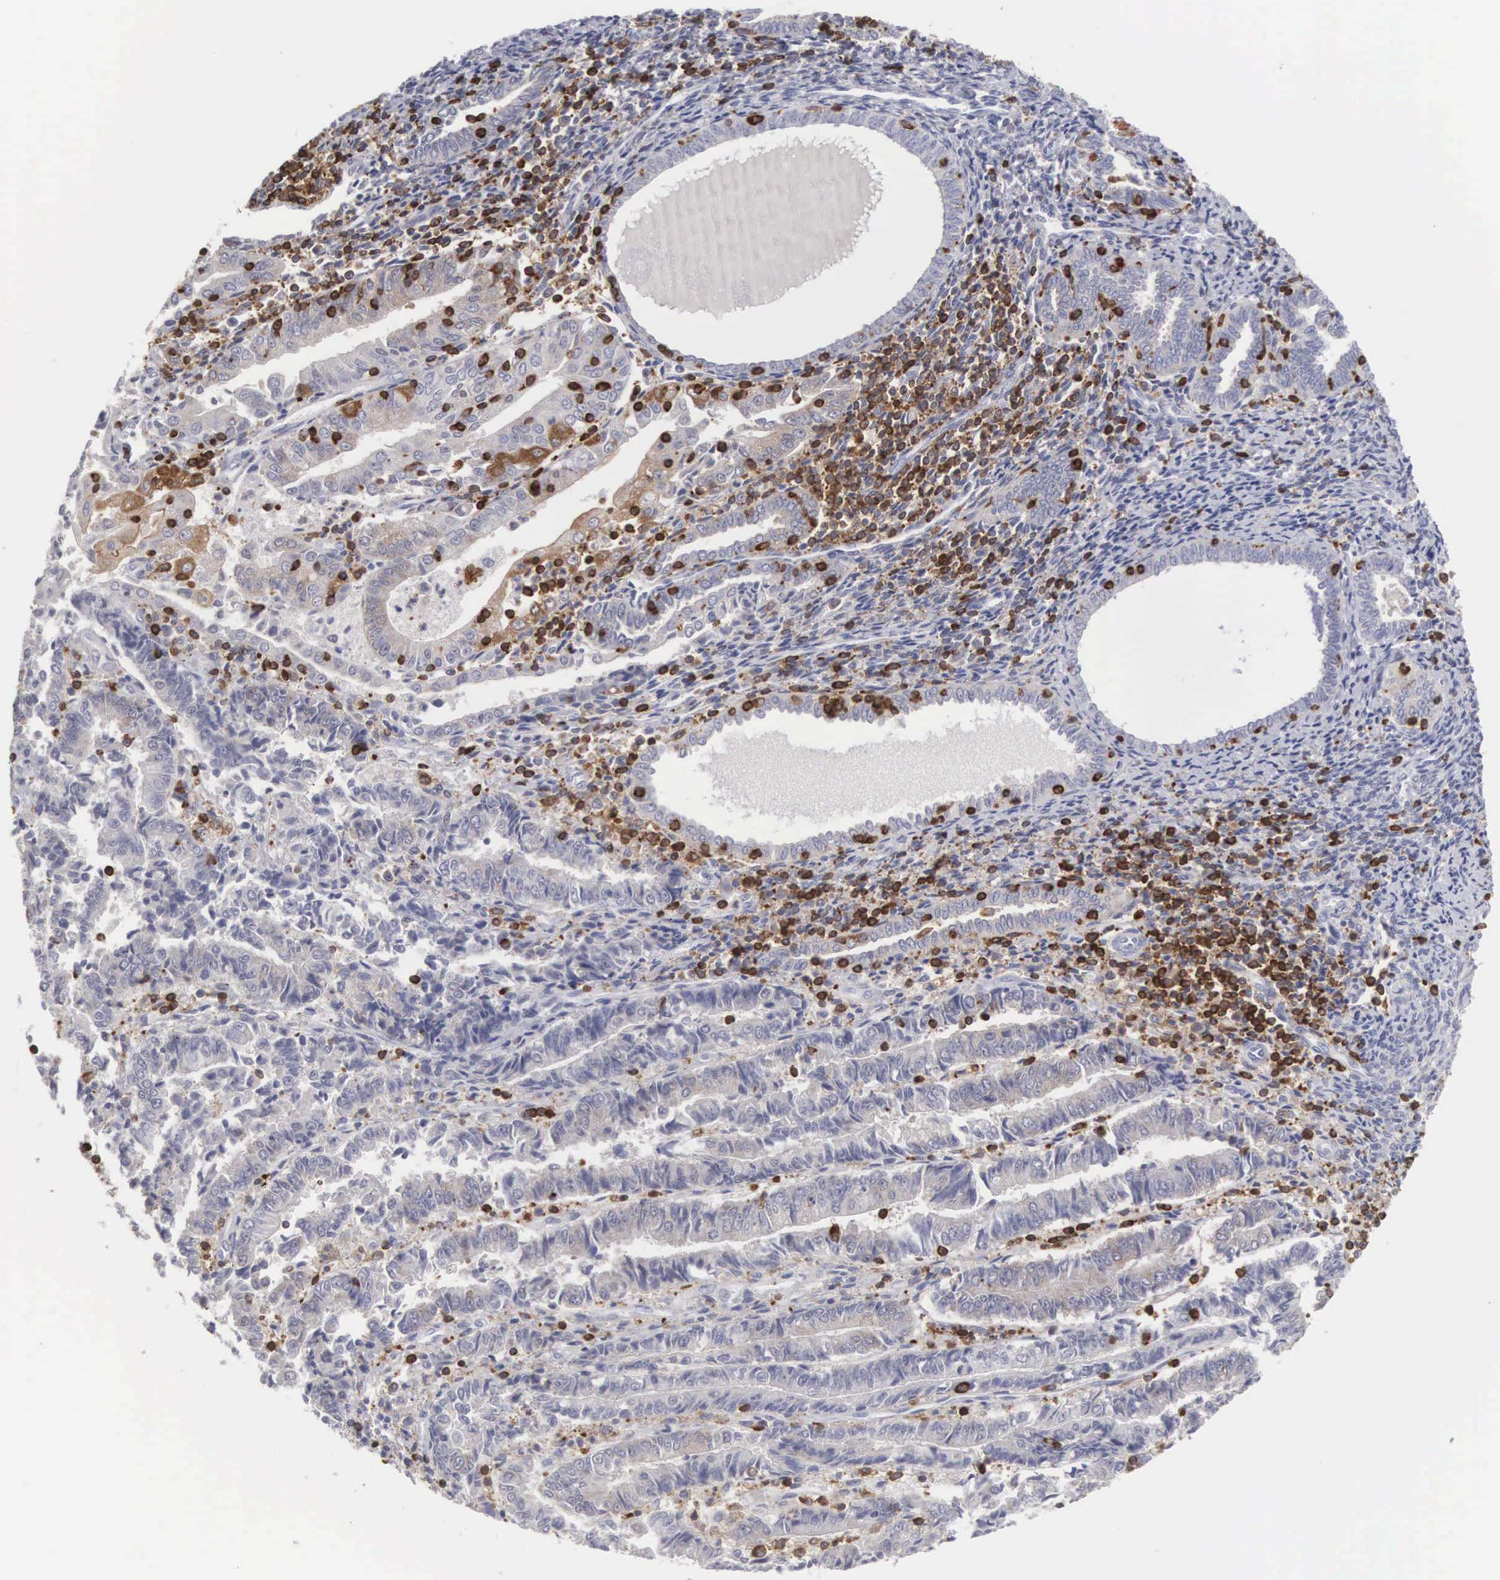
{"staining": {"intensity": "weak", "quantity": "25%-75%", "location": "cytoplasmic/membranous"}, "tissue": "endometrial cancer", "cell_type": "Tumor cells", "image_type": "cancer", "snomed": [{"axis": "morphology", "description": "Adenocarcinoma, NOS"}, {"axis": "topography", "description": "Endometrium"}], "caption": "There is low levels of weak cytoplasmic/membranous expression in tumor cells of adenocarcinoma (endometrial), as demonstrated by immunohistochemical staining (brown color).", "gene": "SH3BP1", "patient": {"sex": "female", "age": 75}}